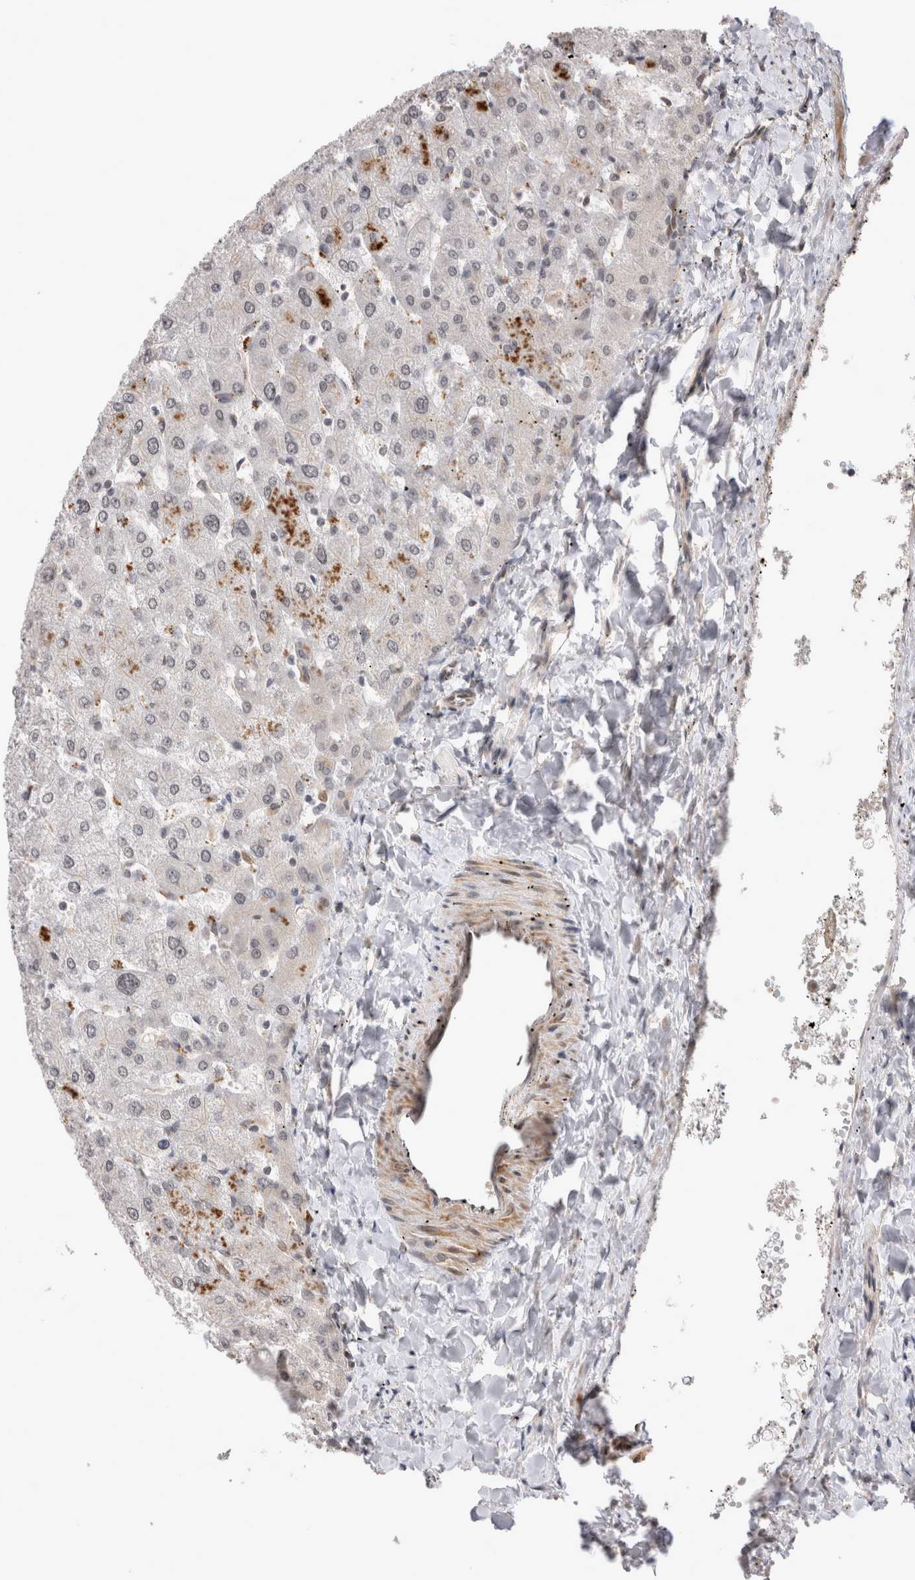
{"staining": {"intensity": "weak", "quantity": ">75%", "location": "nuclear"}, "tissue": "liver", "cell_type": "Cholangiocytes", "image_type": "normal", "snomed": [{"axis": "morphology", "description": "Normal tissue, NOS"}, {"axis": "topography", "description": "Liver"}], "caption": "High-power microscopy captured an immunohistochemistry (IHC) photomicrograph of benign liver, revealing weak nuclear staining in about >75% of cholangiocytes. (DAB IHC, brown staining for protein, blue staining for nuclei).", "gene": "TMEM65", "patient": {"sex": "male", "age": 55}}